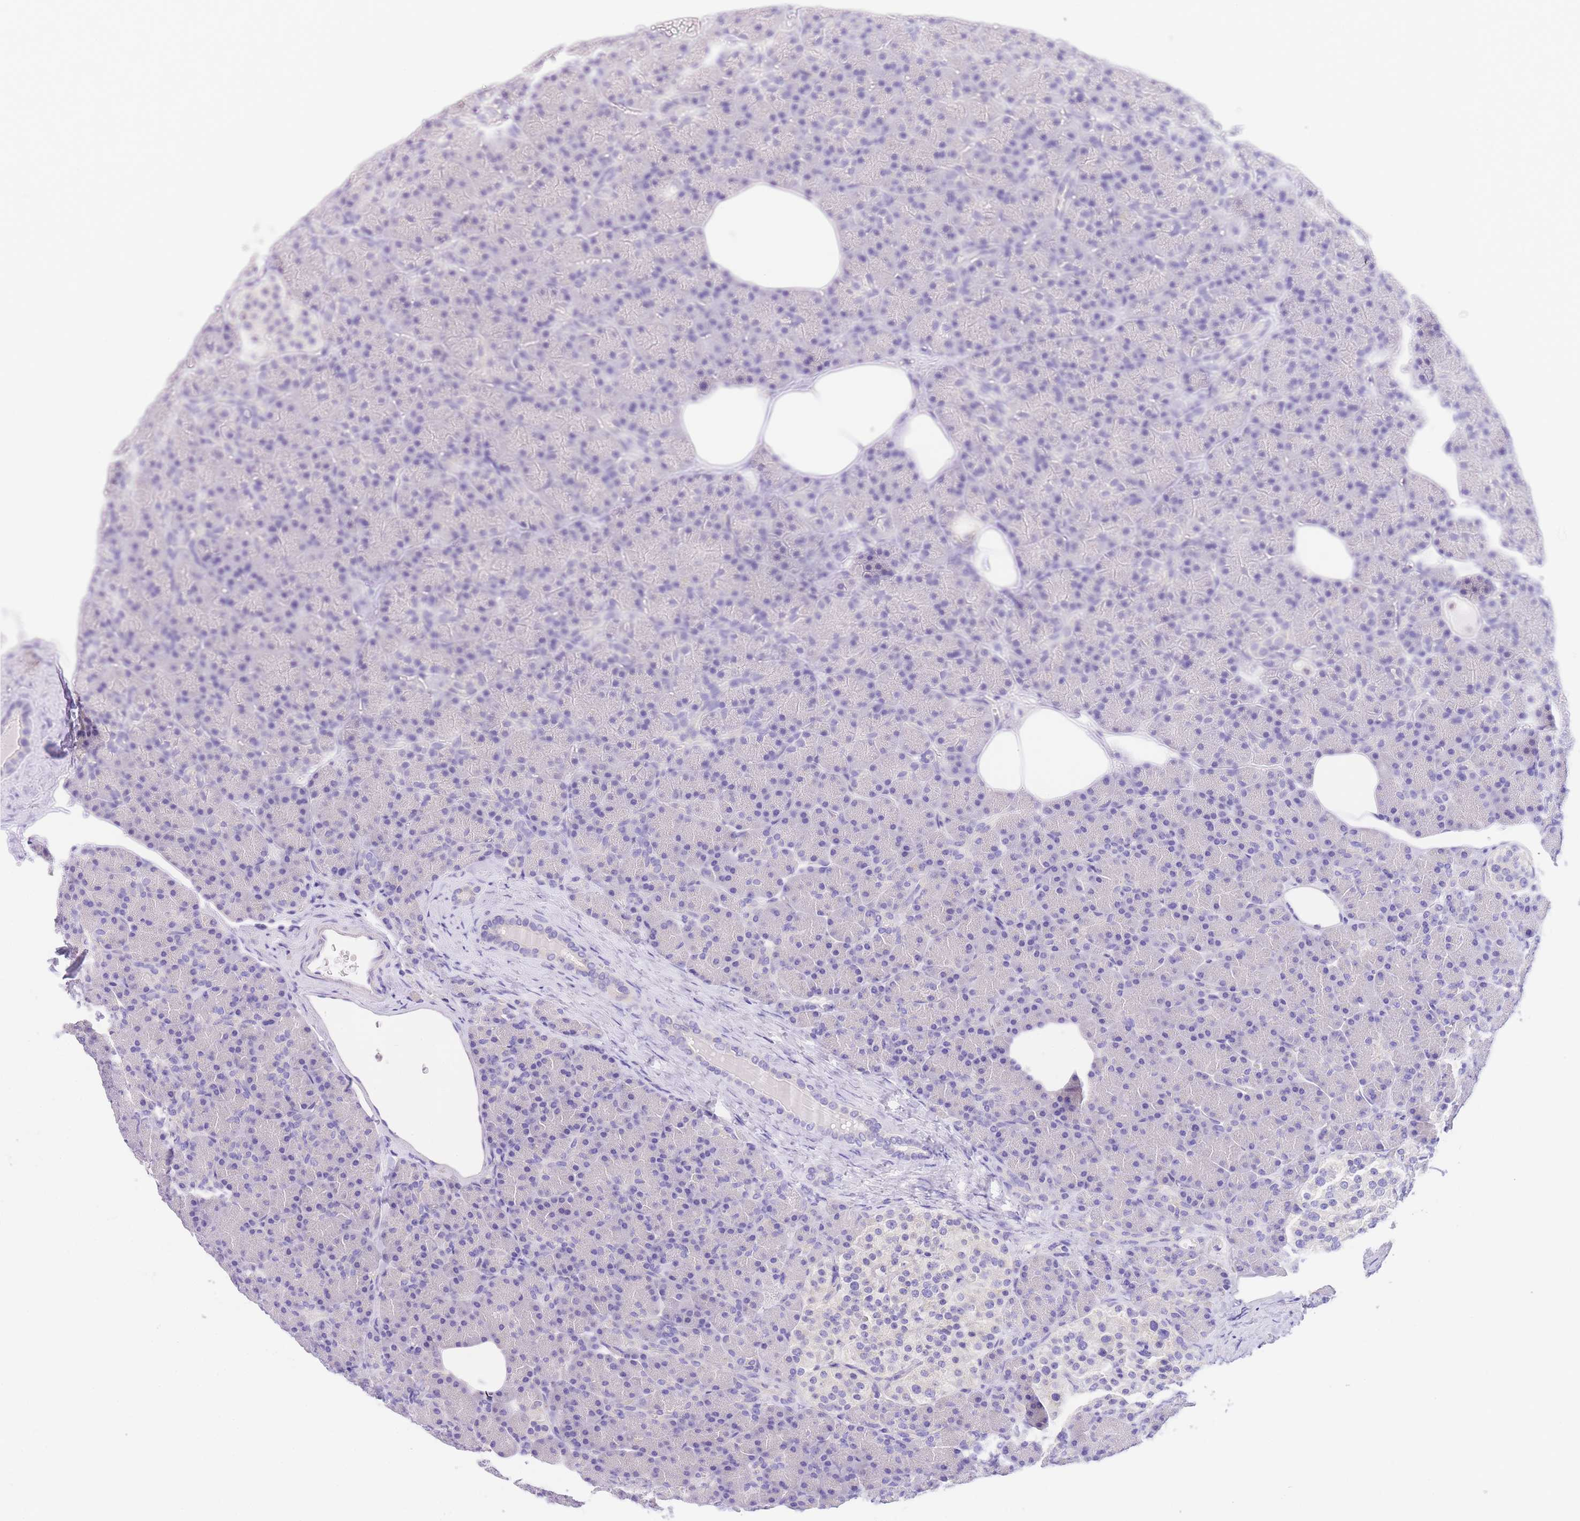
{"staining": {"intensity": "negative", "quantity": "none", "location": "none"}, "tissue": "pancreas", "cell_type": "Exocrine glandular cells", "image_type": "normal", "snomed": [{"axis": "morphology", "description": "Normal tissue, NOS"}, {"axis": "topography", "description": "Pancreas"}], "caption": "The IHC image has no significant positivity in exocrine glandular cells of pancreas. (IHC, brightfield microscopy, high magnification).", "gene": "EPN2", "patient": {"sex": "female", "age": 43}}